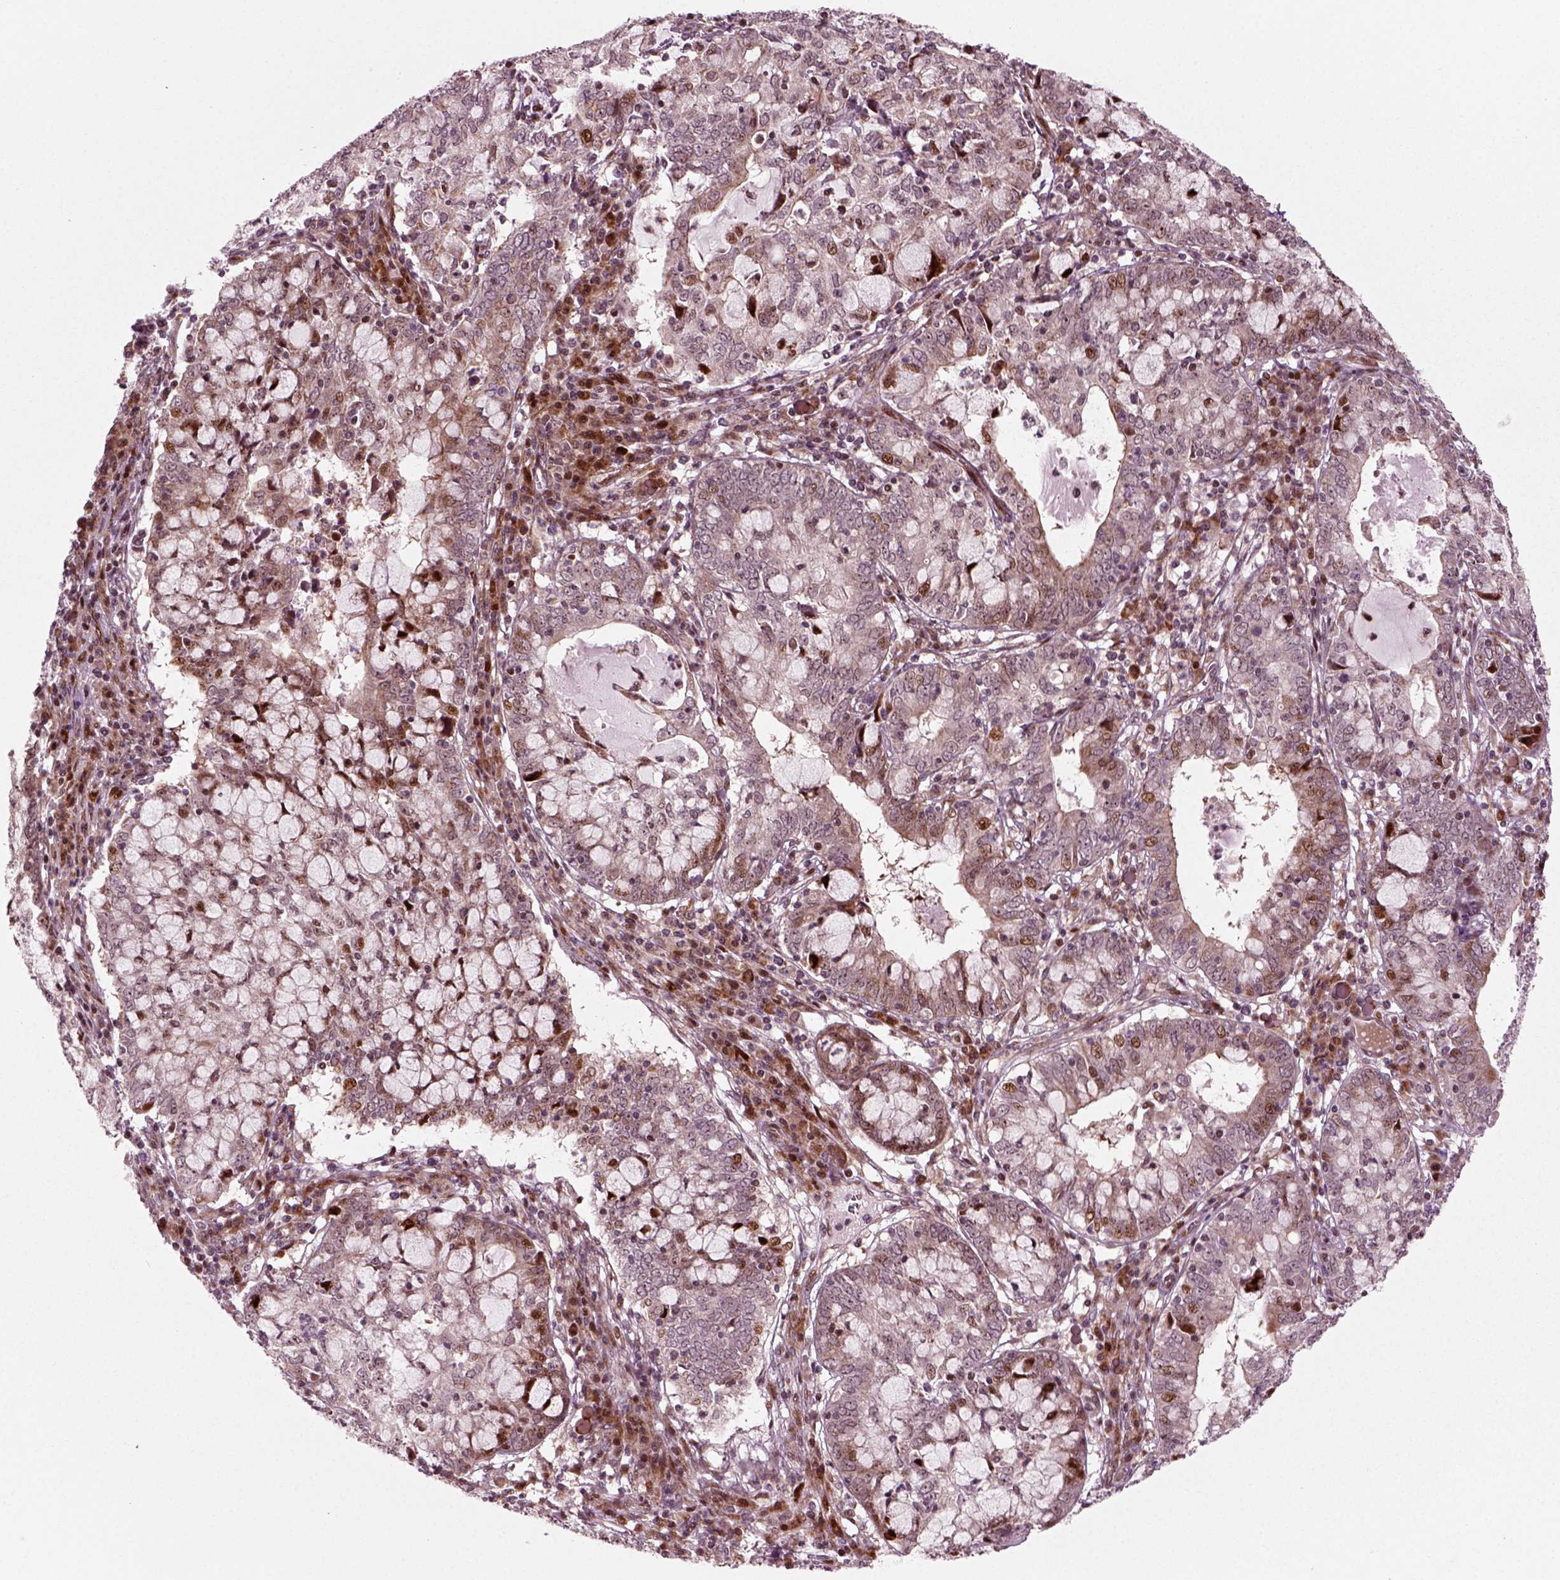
{"staining": {"intensity": "strong", "quantity": "<25%", "location": "nuclear"}, "tissue": "cervical cancer", "cell_type": "Tumor cells", "image_type": "cancer", "snomed": [{"axis": "morphology", "description": "Adenocarcinoma, NOS"}, {"axis": "topography", "description": "Cervix"}], "caption": "This histopathology image demonstrates immunohistochemistry (IHC) staining of human cervical cancer (adenocarcinoma), with medium strong nuclear staining in approximately <25% of tumor cells.", "gene": "CDC14A", "patient": {"sex": "female", "age": 40}}